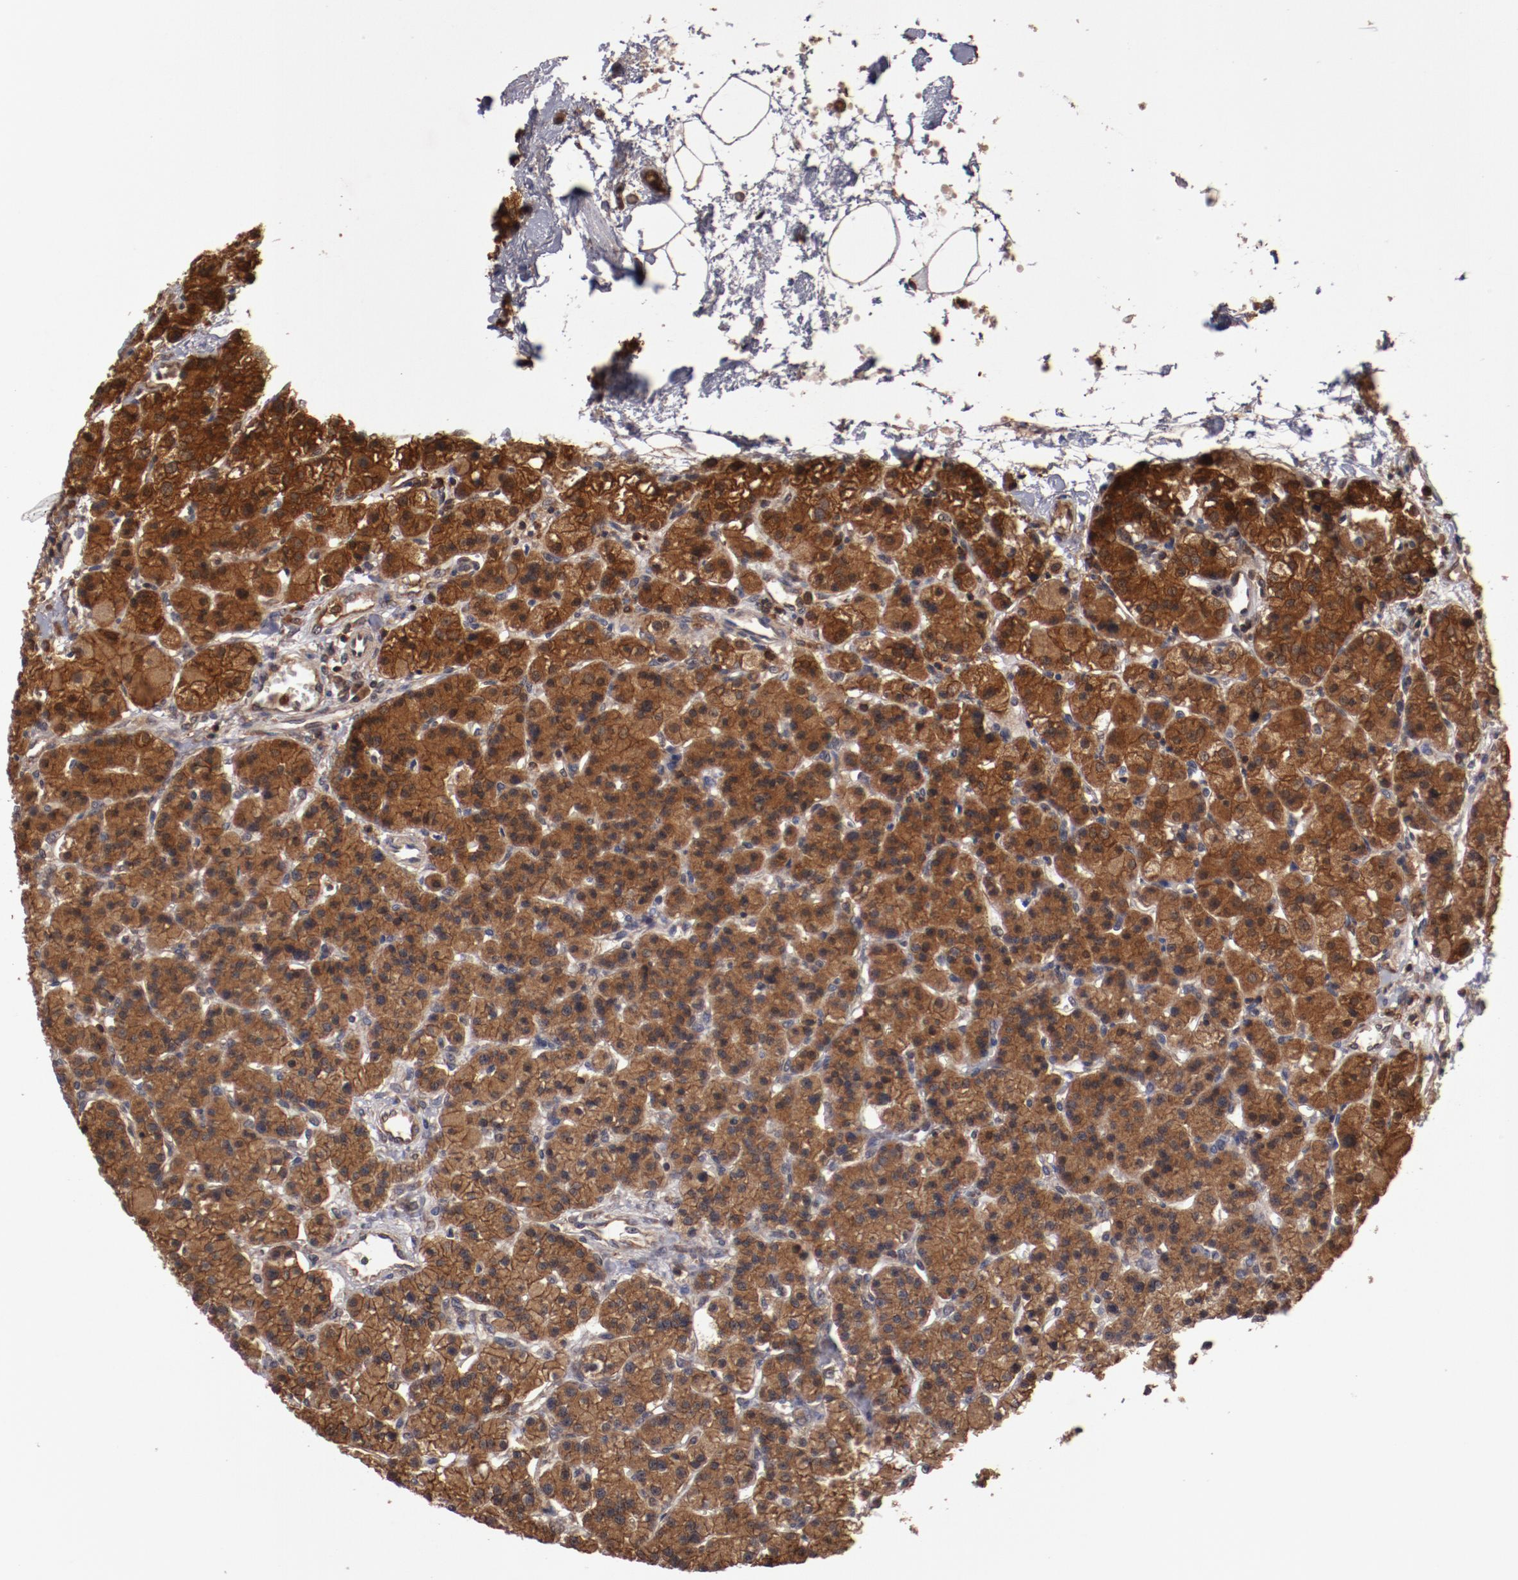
{"staining": {"intensity": "strong", "quantity": ">75%", "location": "cytoplasmic/membranous"}, "tissue": "parathyroid gland", "cell_type": "Glandular cells", "image_type": "normal", "snomed": [{"axis": "morphology", "description": "Normal tissue, NOS"}, {"axis": "topography", "description": "Parathyroid gland"}], "caption": "A brown stain shows strong cytoplasmic/membranous positivity of a protein in glandular cells of unremarkable human parathyroid gland. (brown staining indicates protein expression, while blue staining denotes nuclei).", "gene": "RPS6KA6", "patient": {"sex": "female", "age": 58}}